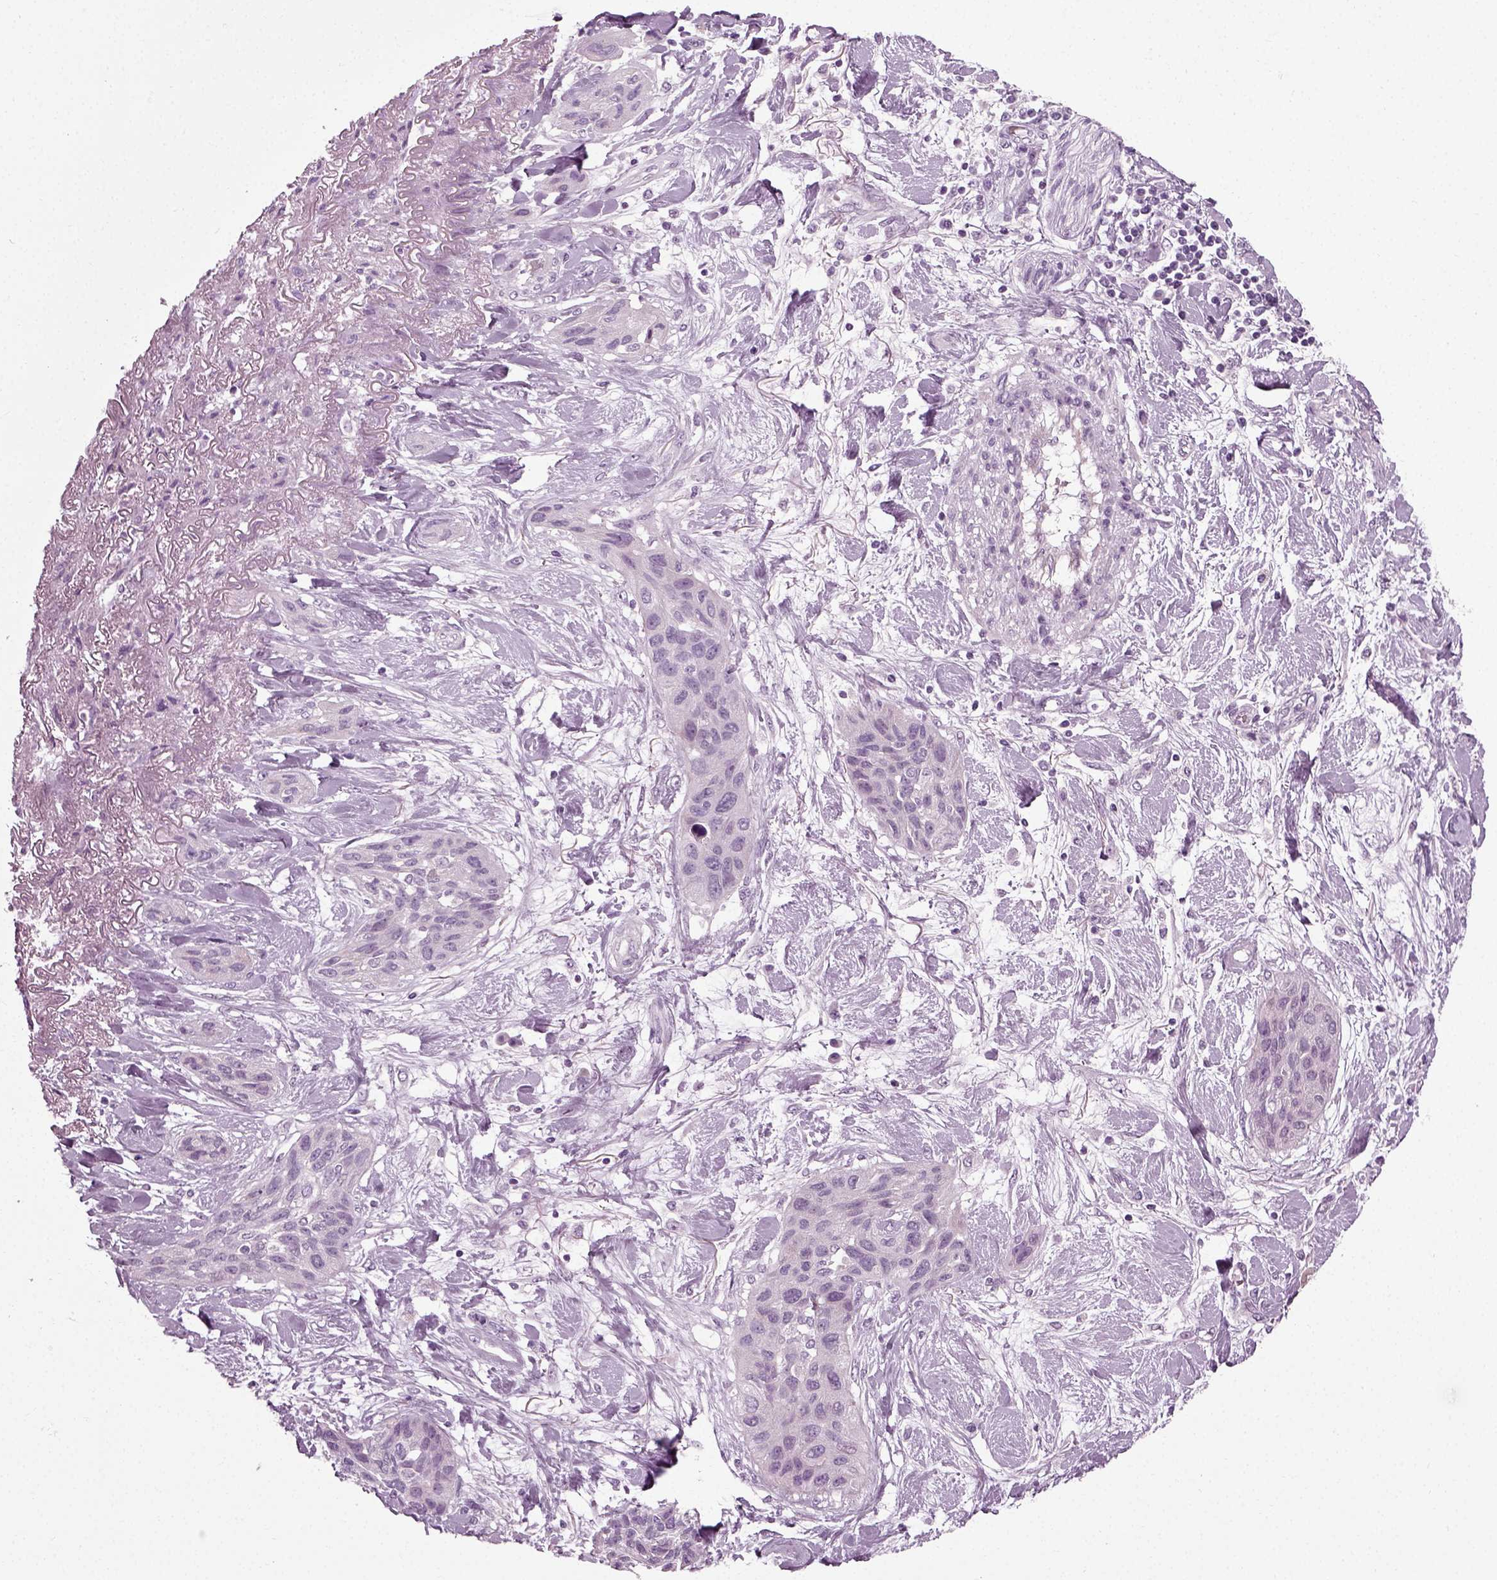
{"staining": {"intensity": "negative", "quantity": "none", "location": "none"}, "tissue": "lung cancer", "cell_type": "Tumor cells", "image_type": "cancer", "snomed": [{"axis": "morphology", "description": "Squamous cell carcinoma, NOS"}, {"axis": "topography", "description": "Lung"}], "caption": "A high-resolution image shows immunohistochemistry staining of lung cancer, which shows no significant positivity in tumor cells. (DAB (3,3'-diaminobenzidine) immunohistochemistry with hematoxylin counter stain).", "gene": "SCG5", "patient": {"sex": "female", "age": 70}}